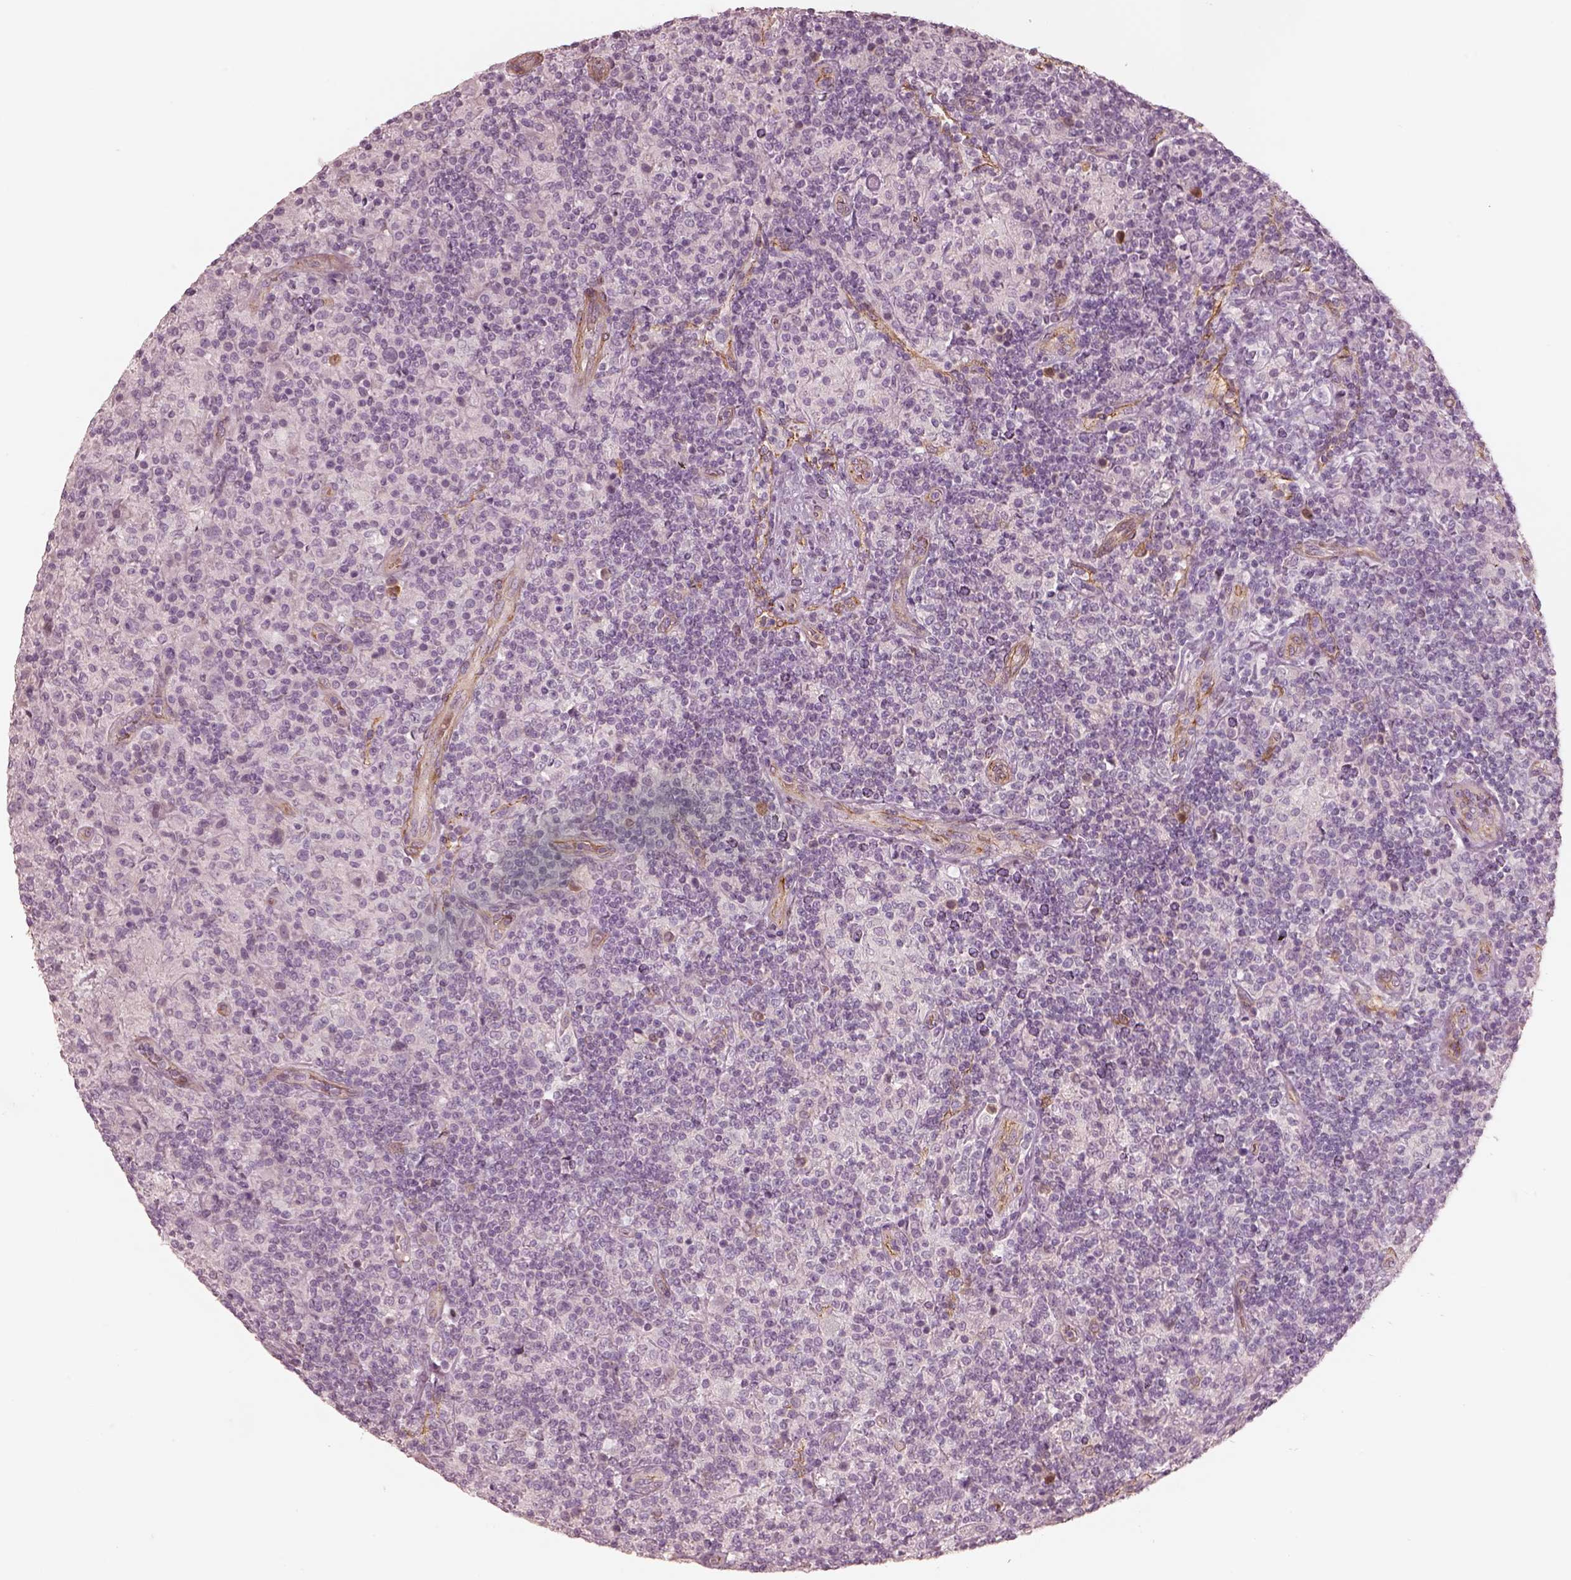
{"staining": {"intensity": "negative", "quantity": "none", "location": "none"}, "tissue": "lymphoma", "cell_type": "Tumor cells", "image_type": "cancer", "snomed": [{"axis": "morphology", "description": "Hodgkin's disease, NOS"}, {"axis": "topography", "description": "Lymph node"}], "caption": "Hodgkin's disease was stained to show a protein in brown. There is no significant positivity in tumor cells.", "gene": "CRYM", "patient": {"sex": "male", "age": 70}}